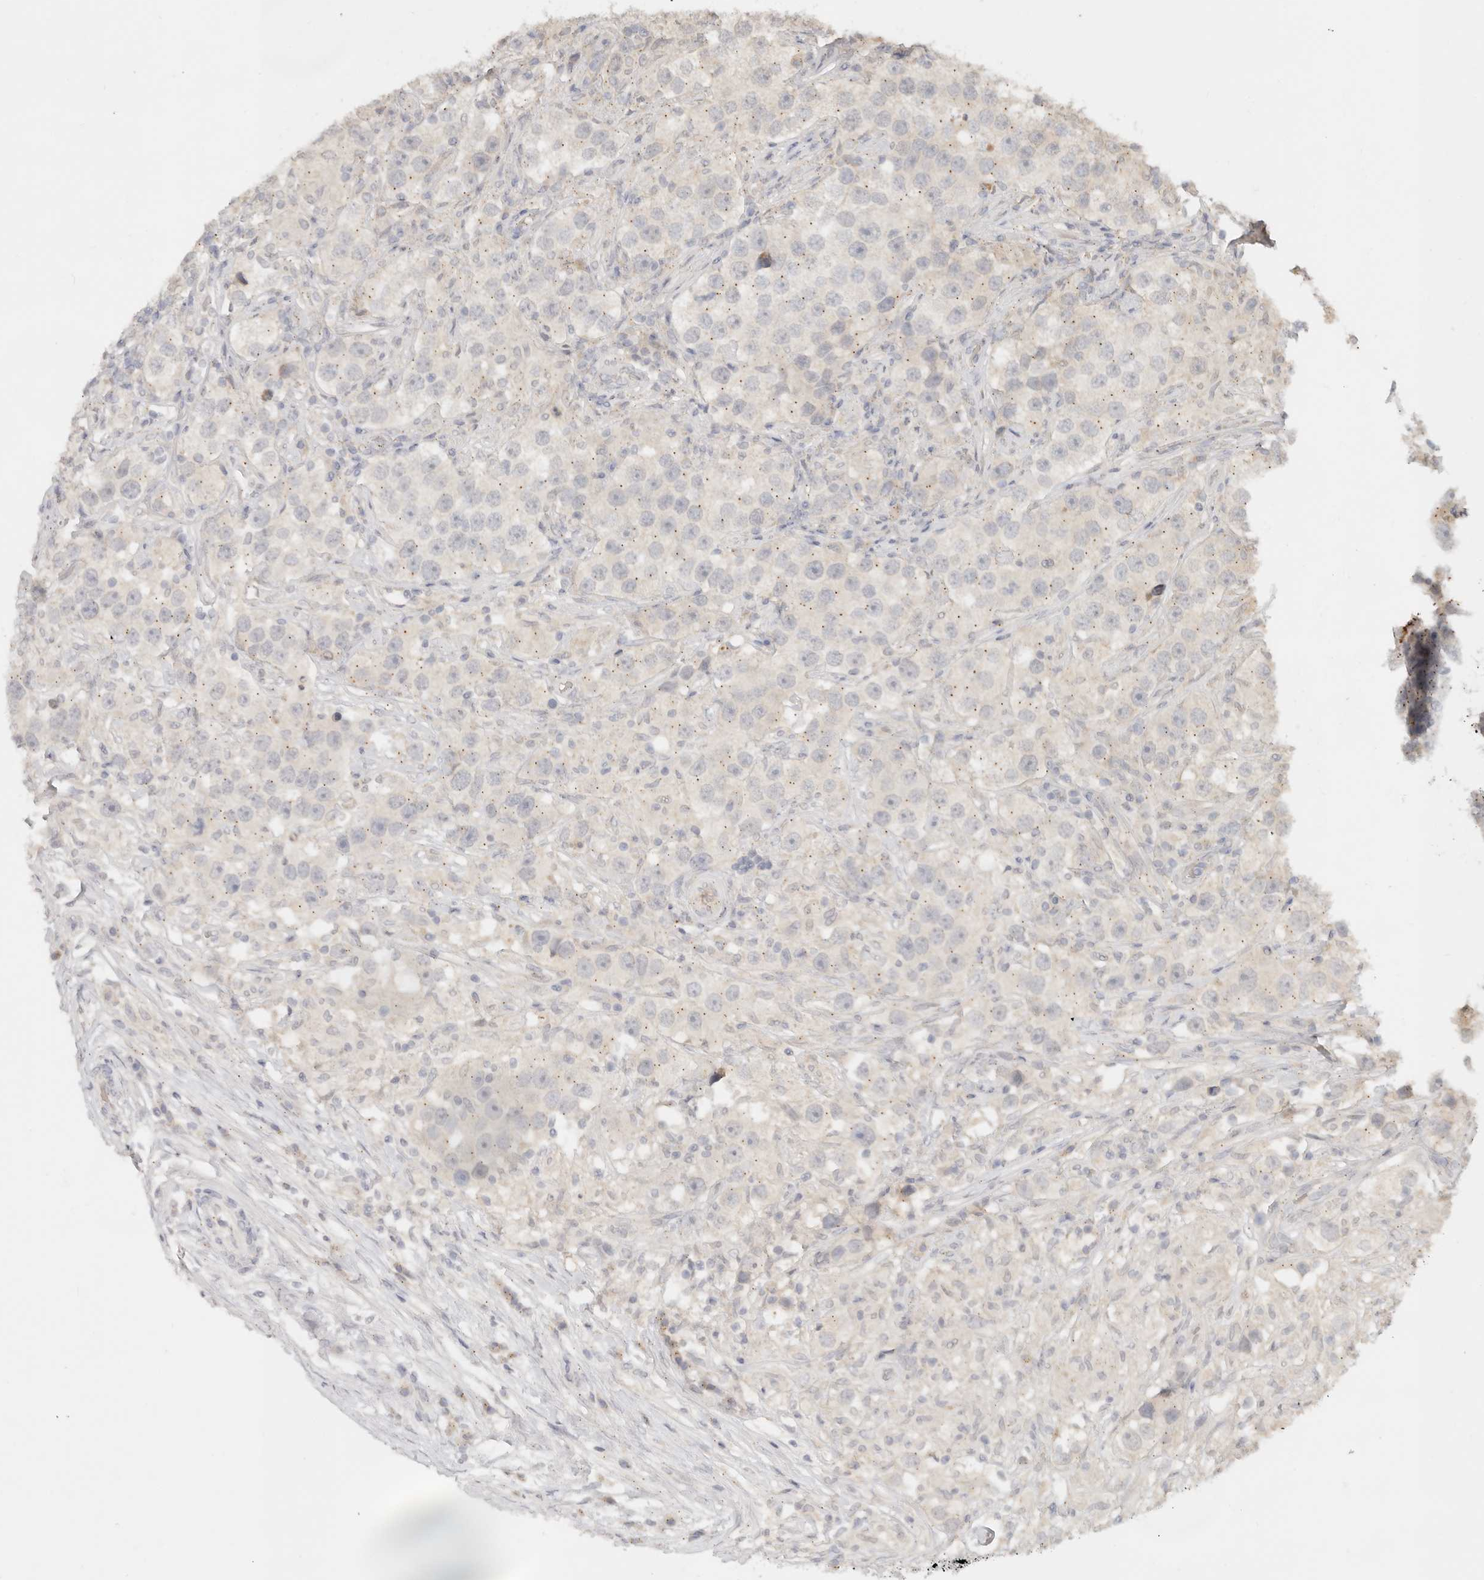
{"staining": {"intensity": "negative", "quantity": "none", "location": "none"}, "tissue": "testis cancer", "cell_type": "Tumor cells", "image_type": "cancer", "snomed": [{"axis": "morphology", "description": "Seminoma, NOS"}, {"axis": "topography", "description": "Testis"}], "caption": "The micrograph shows no significant expression in tumor cells of seminoma (testis).", "gene": "LMO4", "patient": {"sex": "male", "age": 49}}